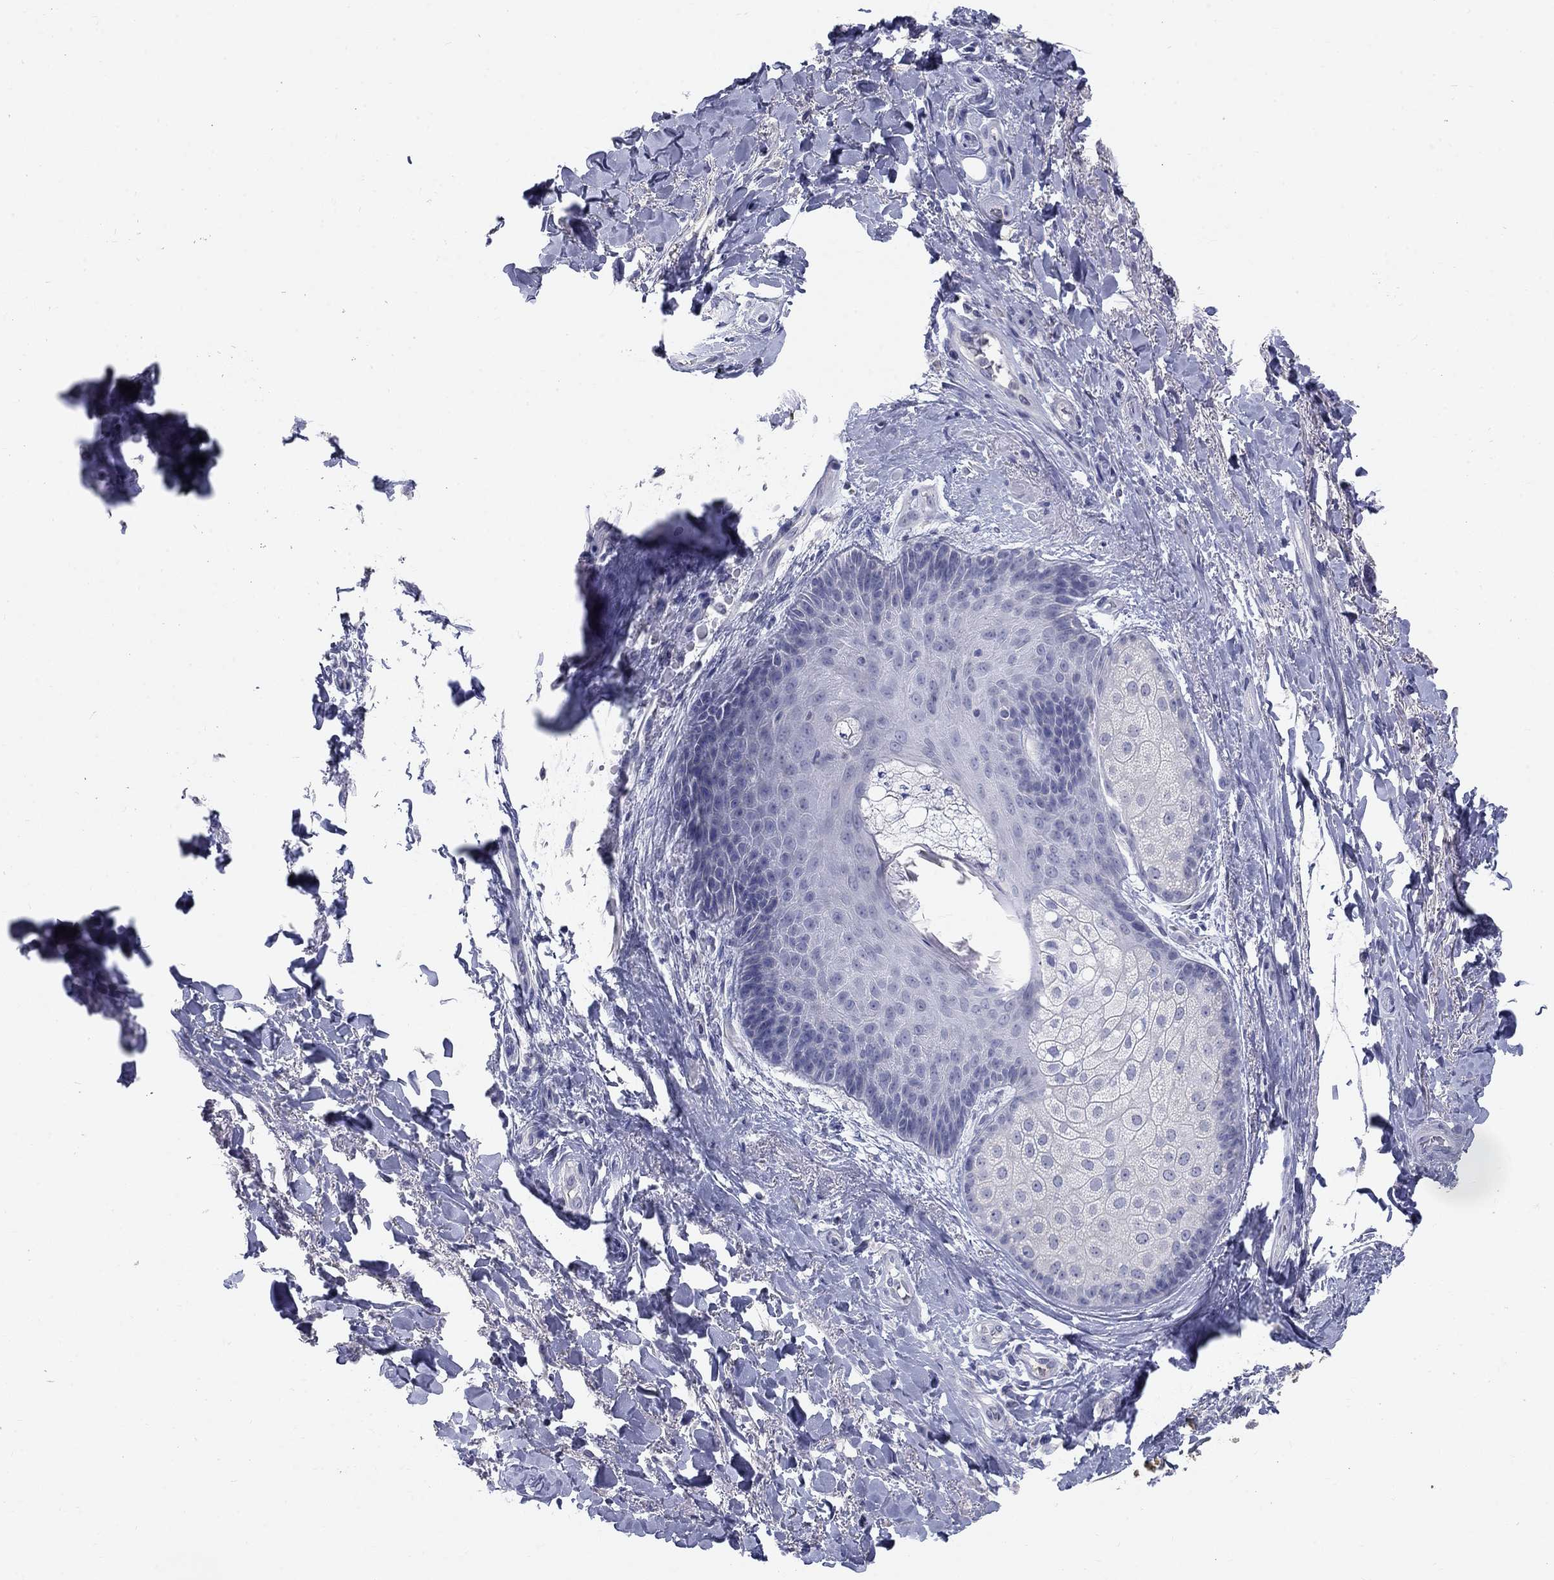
{"staining": {"intensity": "negative", "quantity": "none", "location": "none"}, "tissue": "skin", "cell_type": "Epidermal cells", "image_type": "normal", "snomed": [{"axis": "morphology", "description": "Normal tissue, NOS"}, {"axis": "topography", "description": "Anal"}, {"axis": "topography", "description": "Peripheral nerve tissue"}], "caption": "The image reveals no staining of epidermal cells in normal skin.", "gene": "PTH1R", "patient": {"sex": "male", "age": 53}}